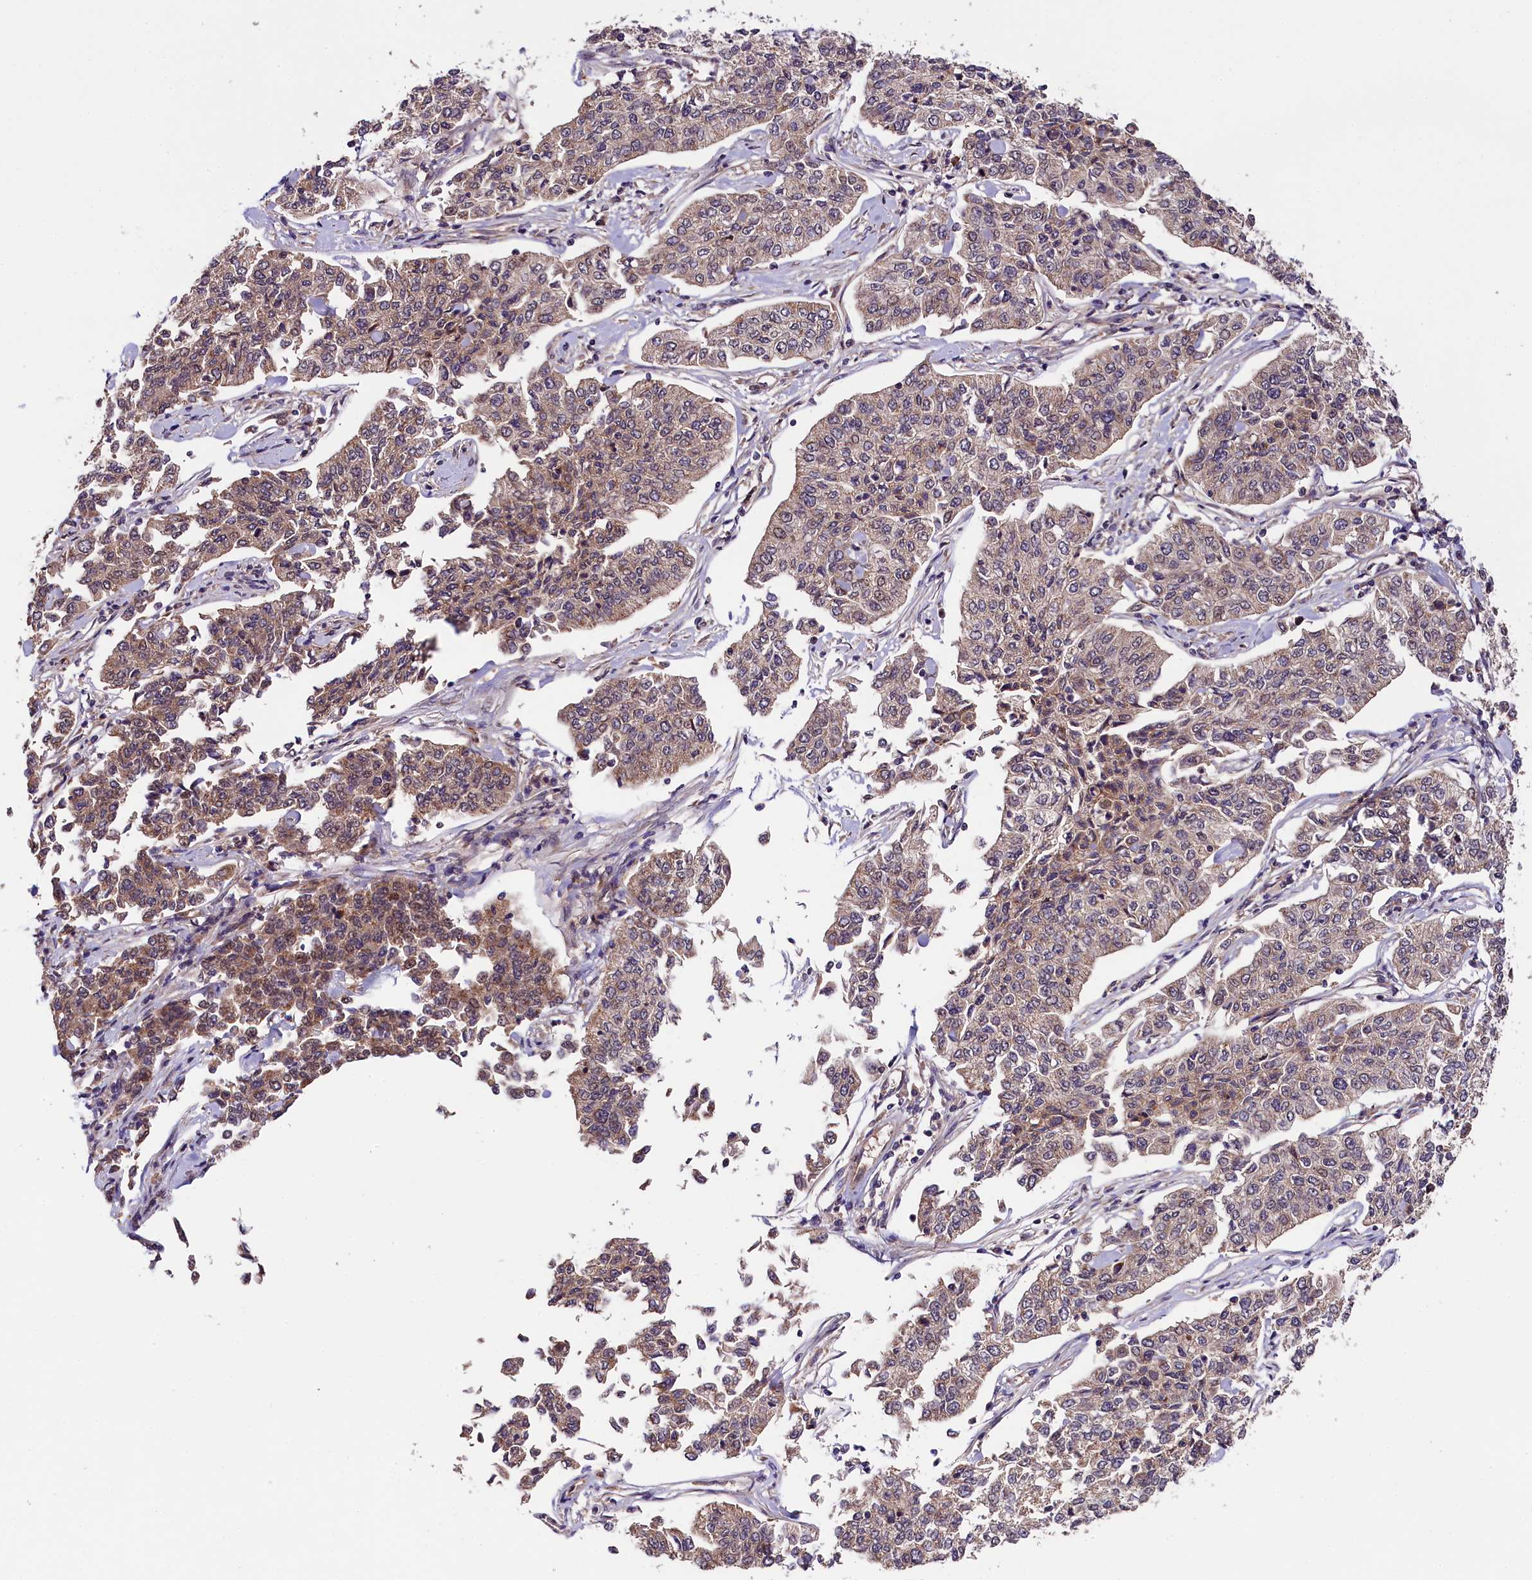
{"staining": {"intensity": "moderate", "quantity": "25%-75%", "location": "cytoplasmic/membranous"}, "tissue": "cervical cancer", "cell_type": "Tumor cells", "image_type": "cancer", "snomed": [{"axis": "morphology", "description": "Squamous cell carcinoma, NOS"}, {"axis": "topography", "description": "Cervix"}], "caption": "The histopathology image reveals immunohistochemical staining of cervical squamous cell carcinoma. There is moderate cytoplasmic/membranous expression is appreciated in approximately 25%-75% of tumor cells.", "gene": "DOHH", "patient": {"sex": "female", "age": 35}}